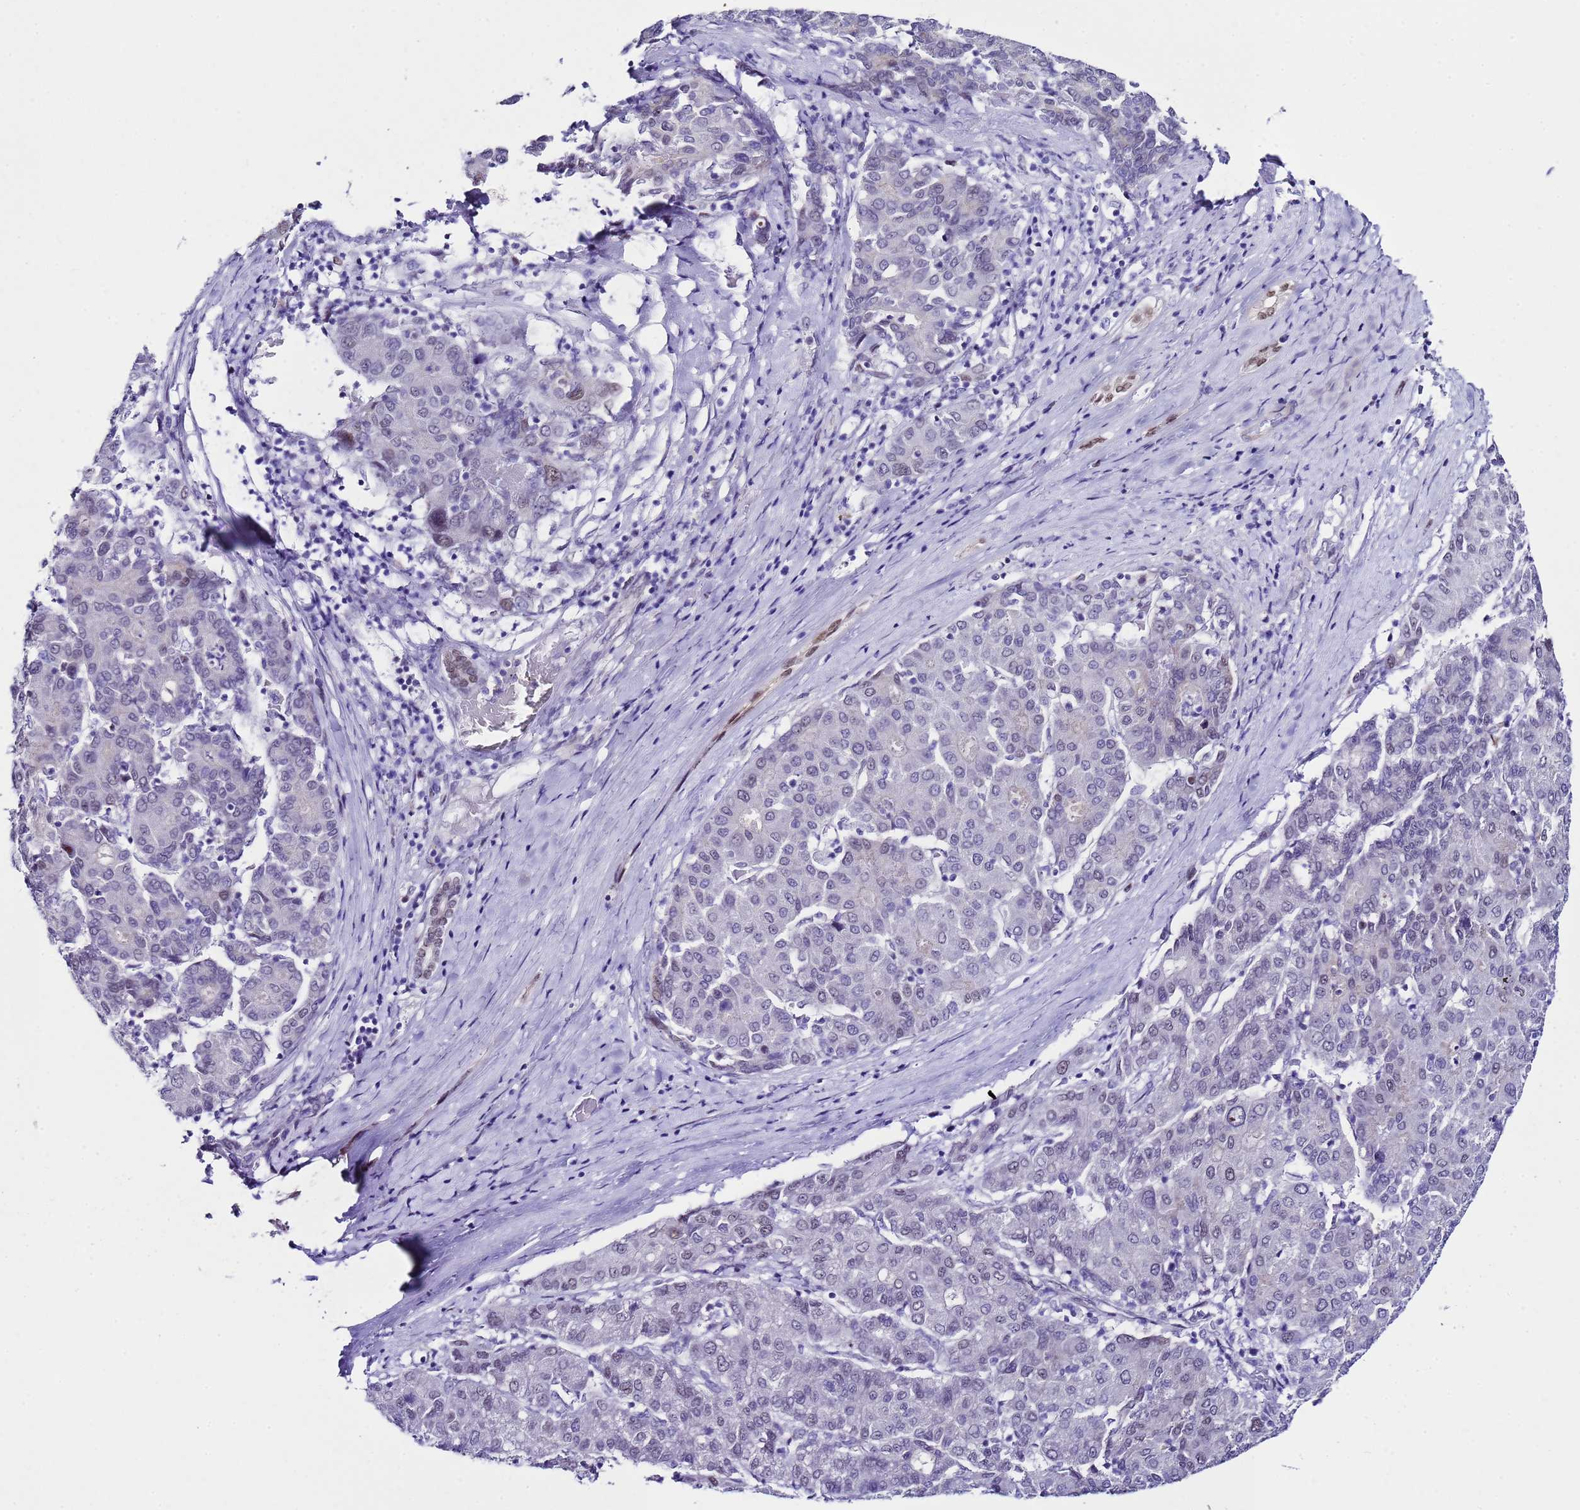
{"staining": {"intensity": "negative", "quantity": "none", "location": "none"}, "tissue": "liver cancer", "cell_type": "Tumor cells", "image_type": "cancer", "snomed": [{"axis": "morphology", "description": "Carcinoma, Hepatocellular, NOS"}, {"axis": "topography", "description": "Liver"}], "caption": "This photomicrograph is of liver cancer stained with IHC to label a protein in brown with the nuclei are counter-stained blue. There is no expression in tumor cells. (DAB immunohistochemistry with hematoxylin counter stain).", "gene": "BCL7A", "patient": {"sex": "male", "age": 65}}